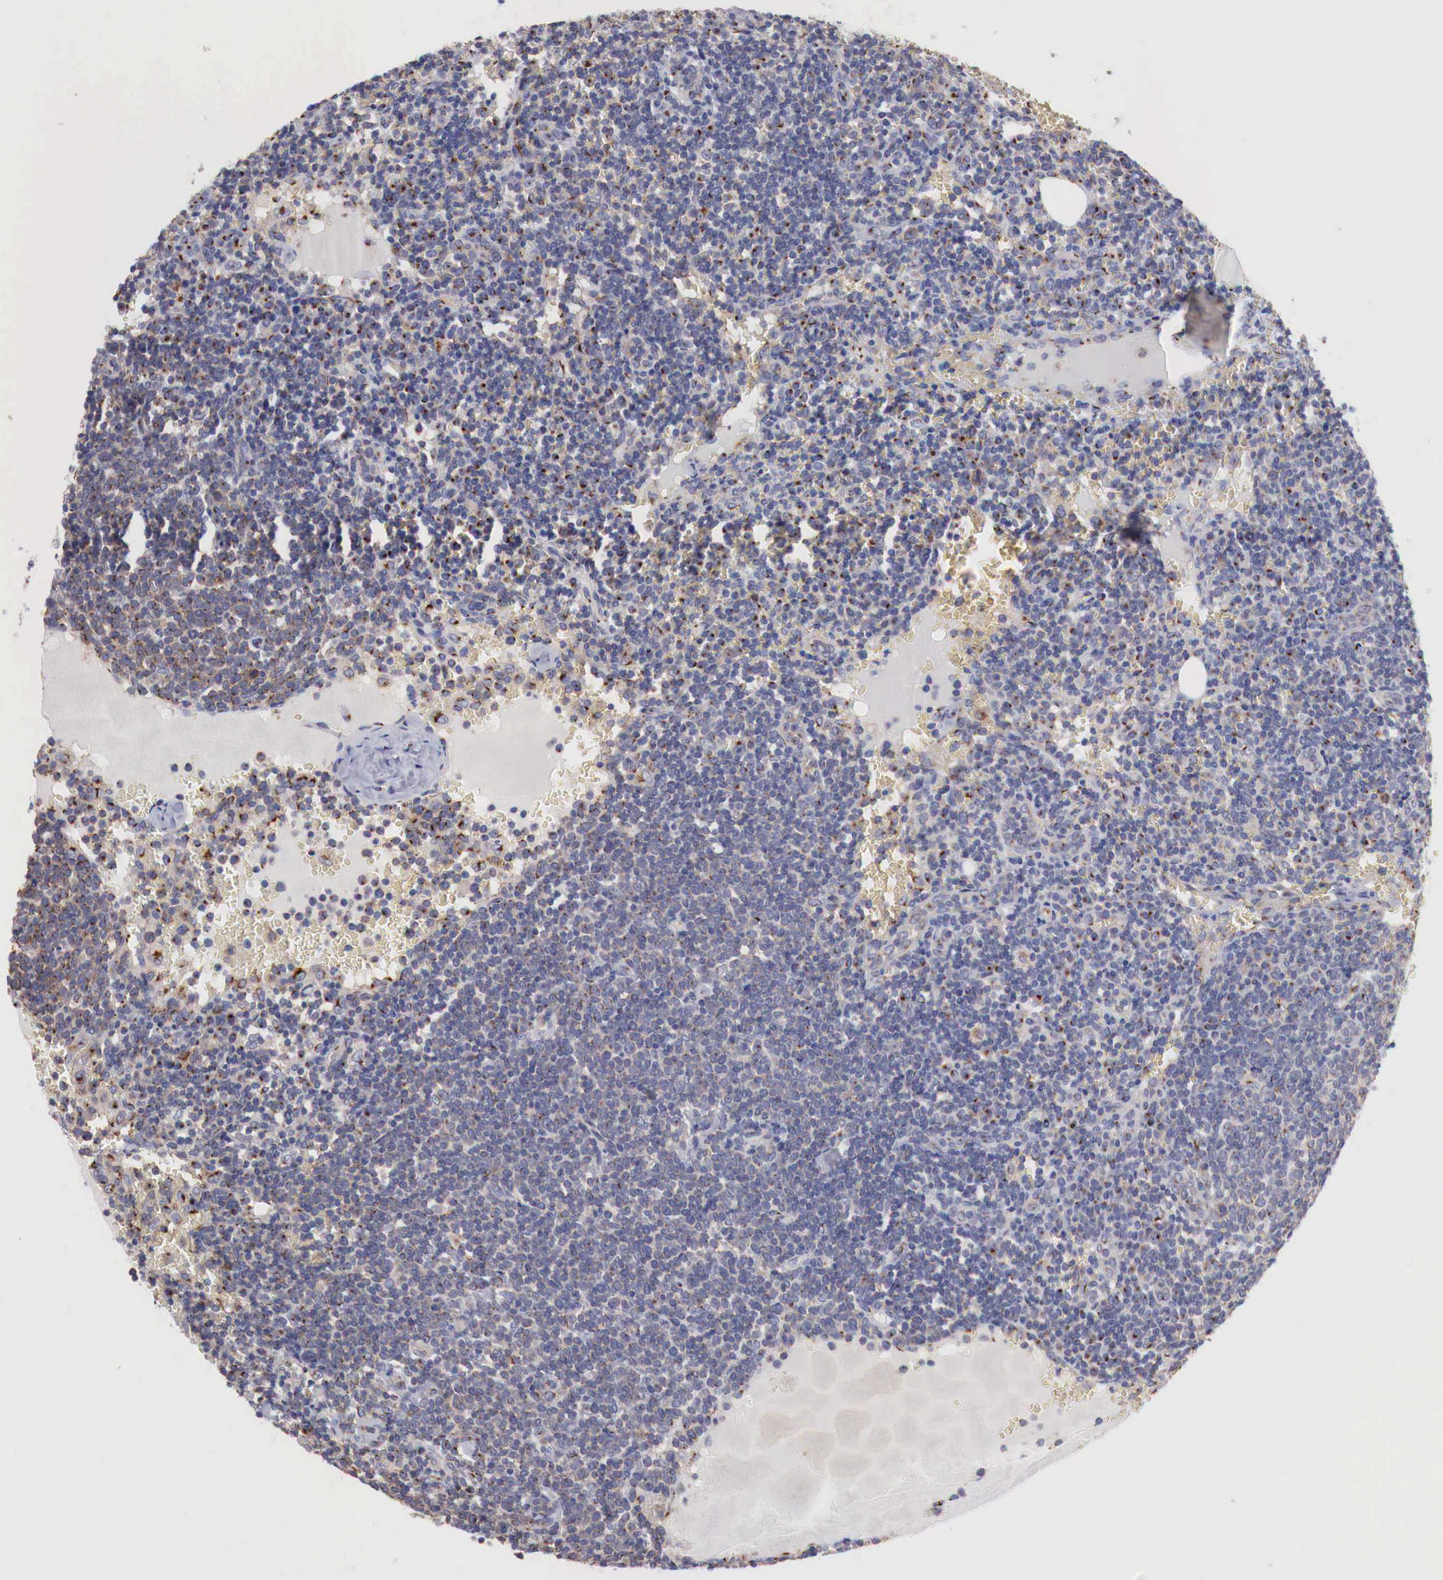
{"staining": {"intensity": "moderate", "quantity": "25%-75%", "location": "cytoplasmic/membranous"}, "tissue": "lymphoma", "cell_type": "Tumor cells", "image_type": "cancer", "snomed": [{"axis": "morphology", "description": "Malignant lymphoma, non-Hodgkin's type, High grade"}, {"axis": "topography", "description": "Lymph node"}], "caption": "Protein staining reveals moderate cytoplasmic/membranous expression in about 25%-75% of tumor cells in lymphoma.", "gene": "SYAP1", "patient": {"sex": "female", "age": 76}}